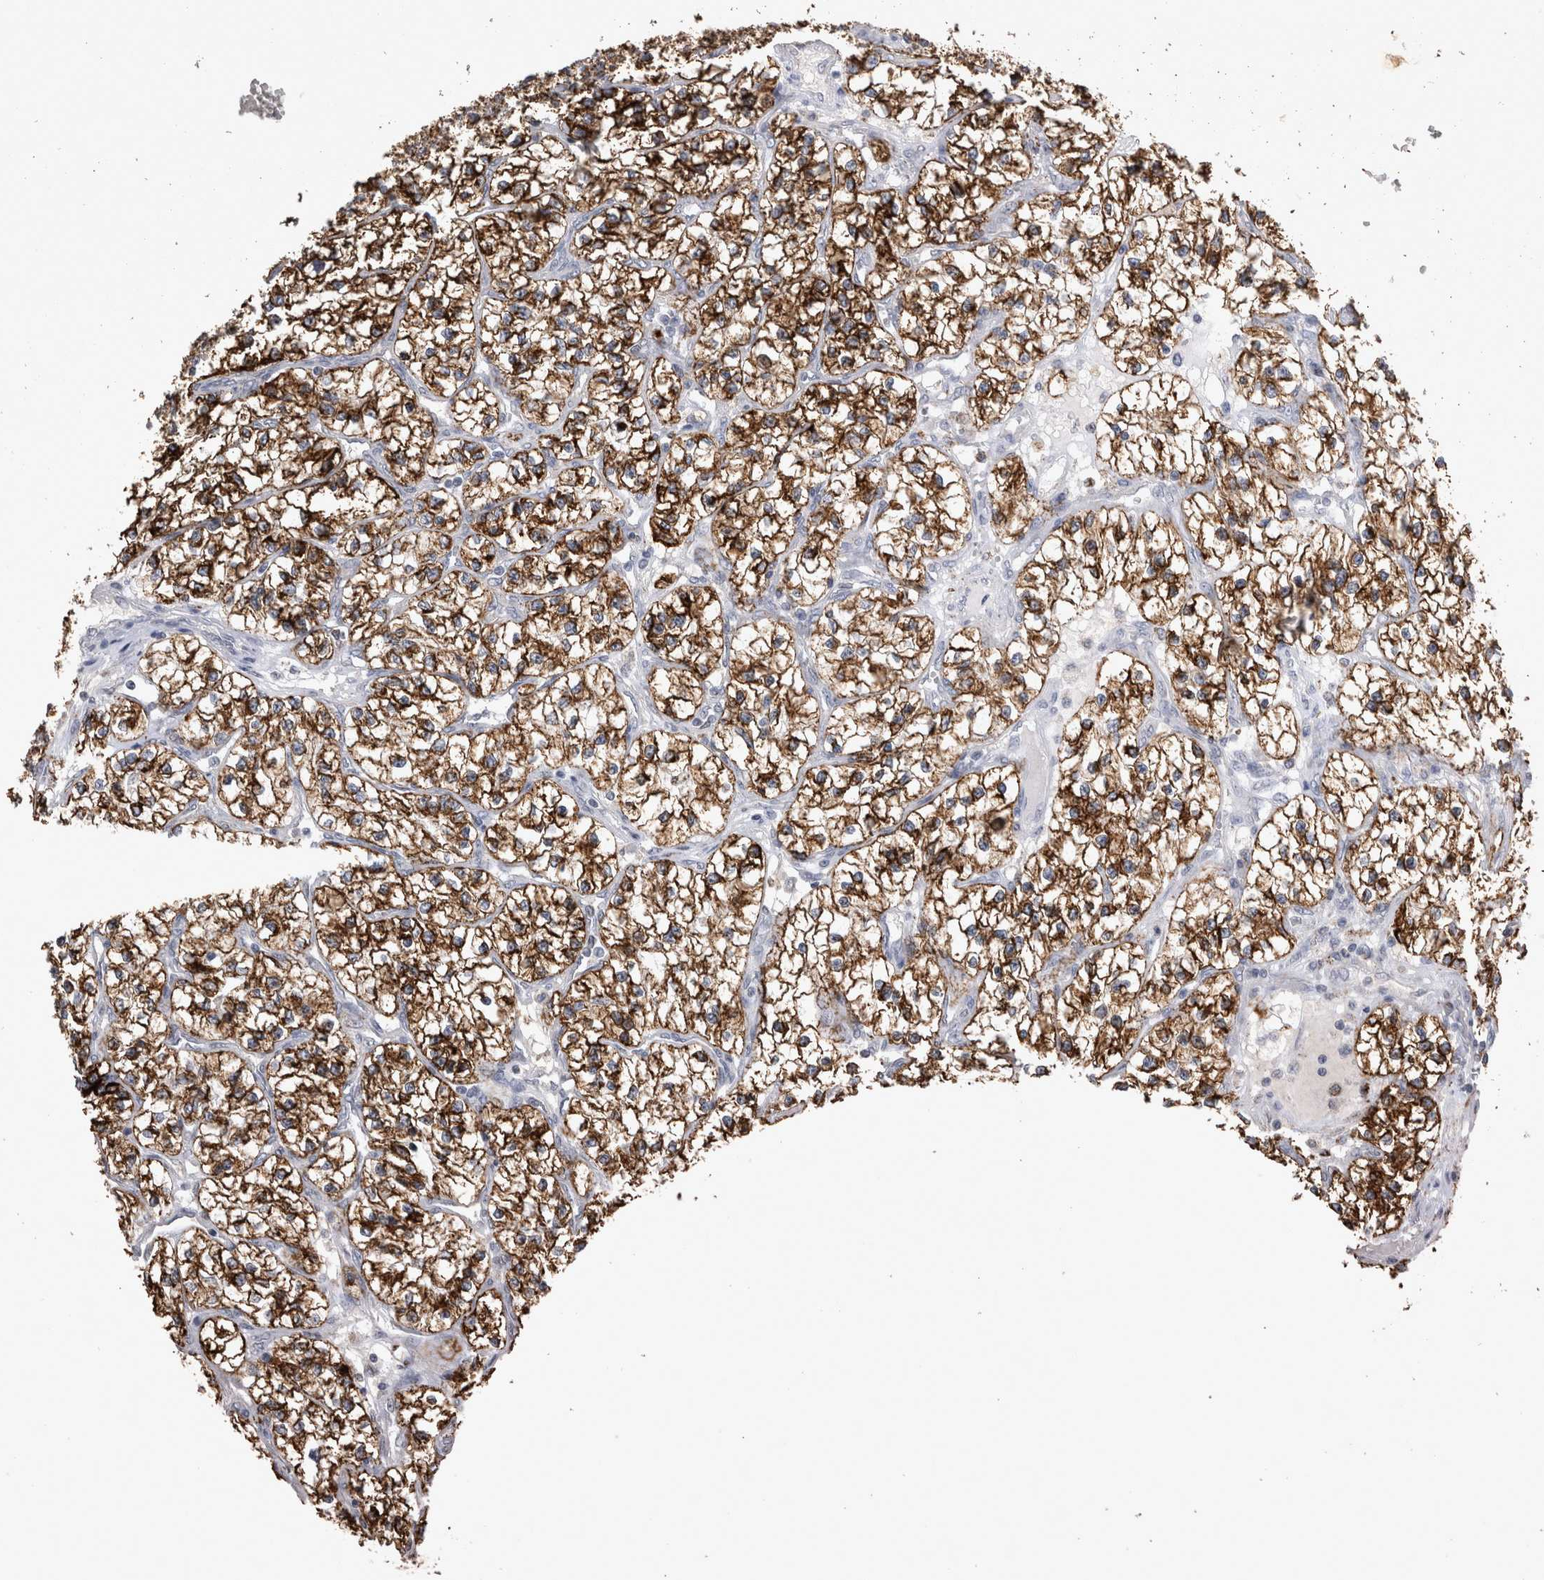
{"staining": {"intensity": "strong", "quantity": ">75%", "location": "cytoplasmic/membranous"}, "tissue": "renal cancer", "cell_type": "Tumor cells", "image_type": "cancer", "snomed": [{"axis": "morphology", "description": "Adenocarcinoma, NOS"}, {"axis": "topography", "description": "Kidney"}], "caption": "Immunohistochemistry of human renal adenocarcinoma reveals high levels of strong cytoplasmic/membranous expression in approximately >75% of tumor cells. (IHC, brightfield microscopy, high magnification).", "gene": "DKK3", "patient": {"sex": "female", "age": 57}}